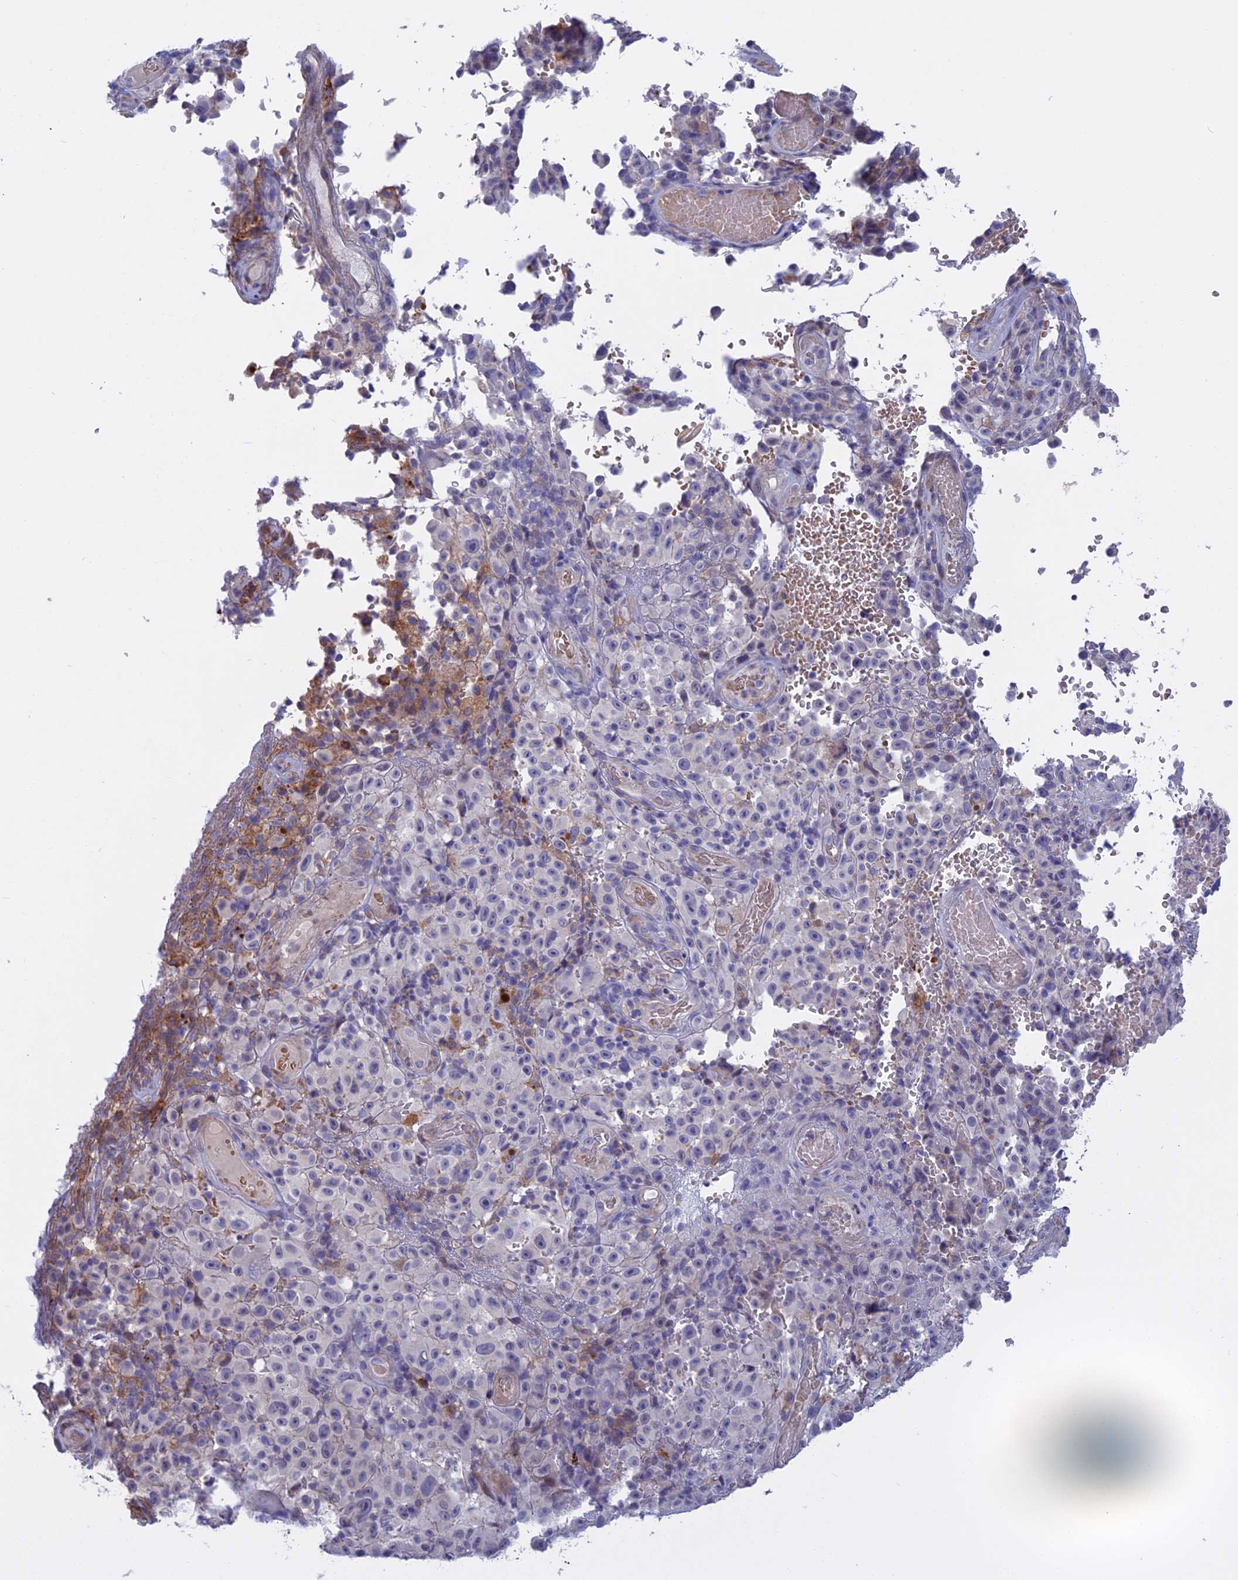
{"staining": {"intensity": "negative", "quantity": "none", "location": "none"}, "tissue": "melanoma", "cell_type": "Tumor cells", "image_type": "cancer", "snomed": [{"axis": "morphology", "description": "Malignant melanoma, NOS"}, {"axis": "topography", "description": "Skin"}], "caption": "An IHC image of melanoma is shown. There is no staining in tumor cells of melanoma.", "gene": "SLC2A6", "patient": {"sex": "female", "age": 82}}